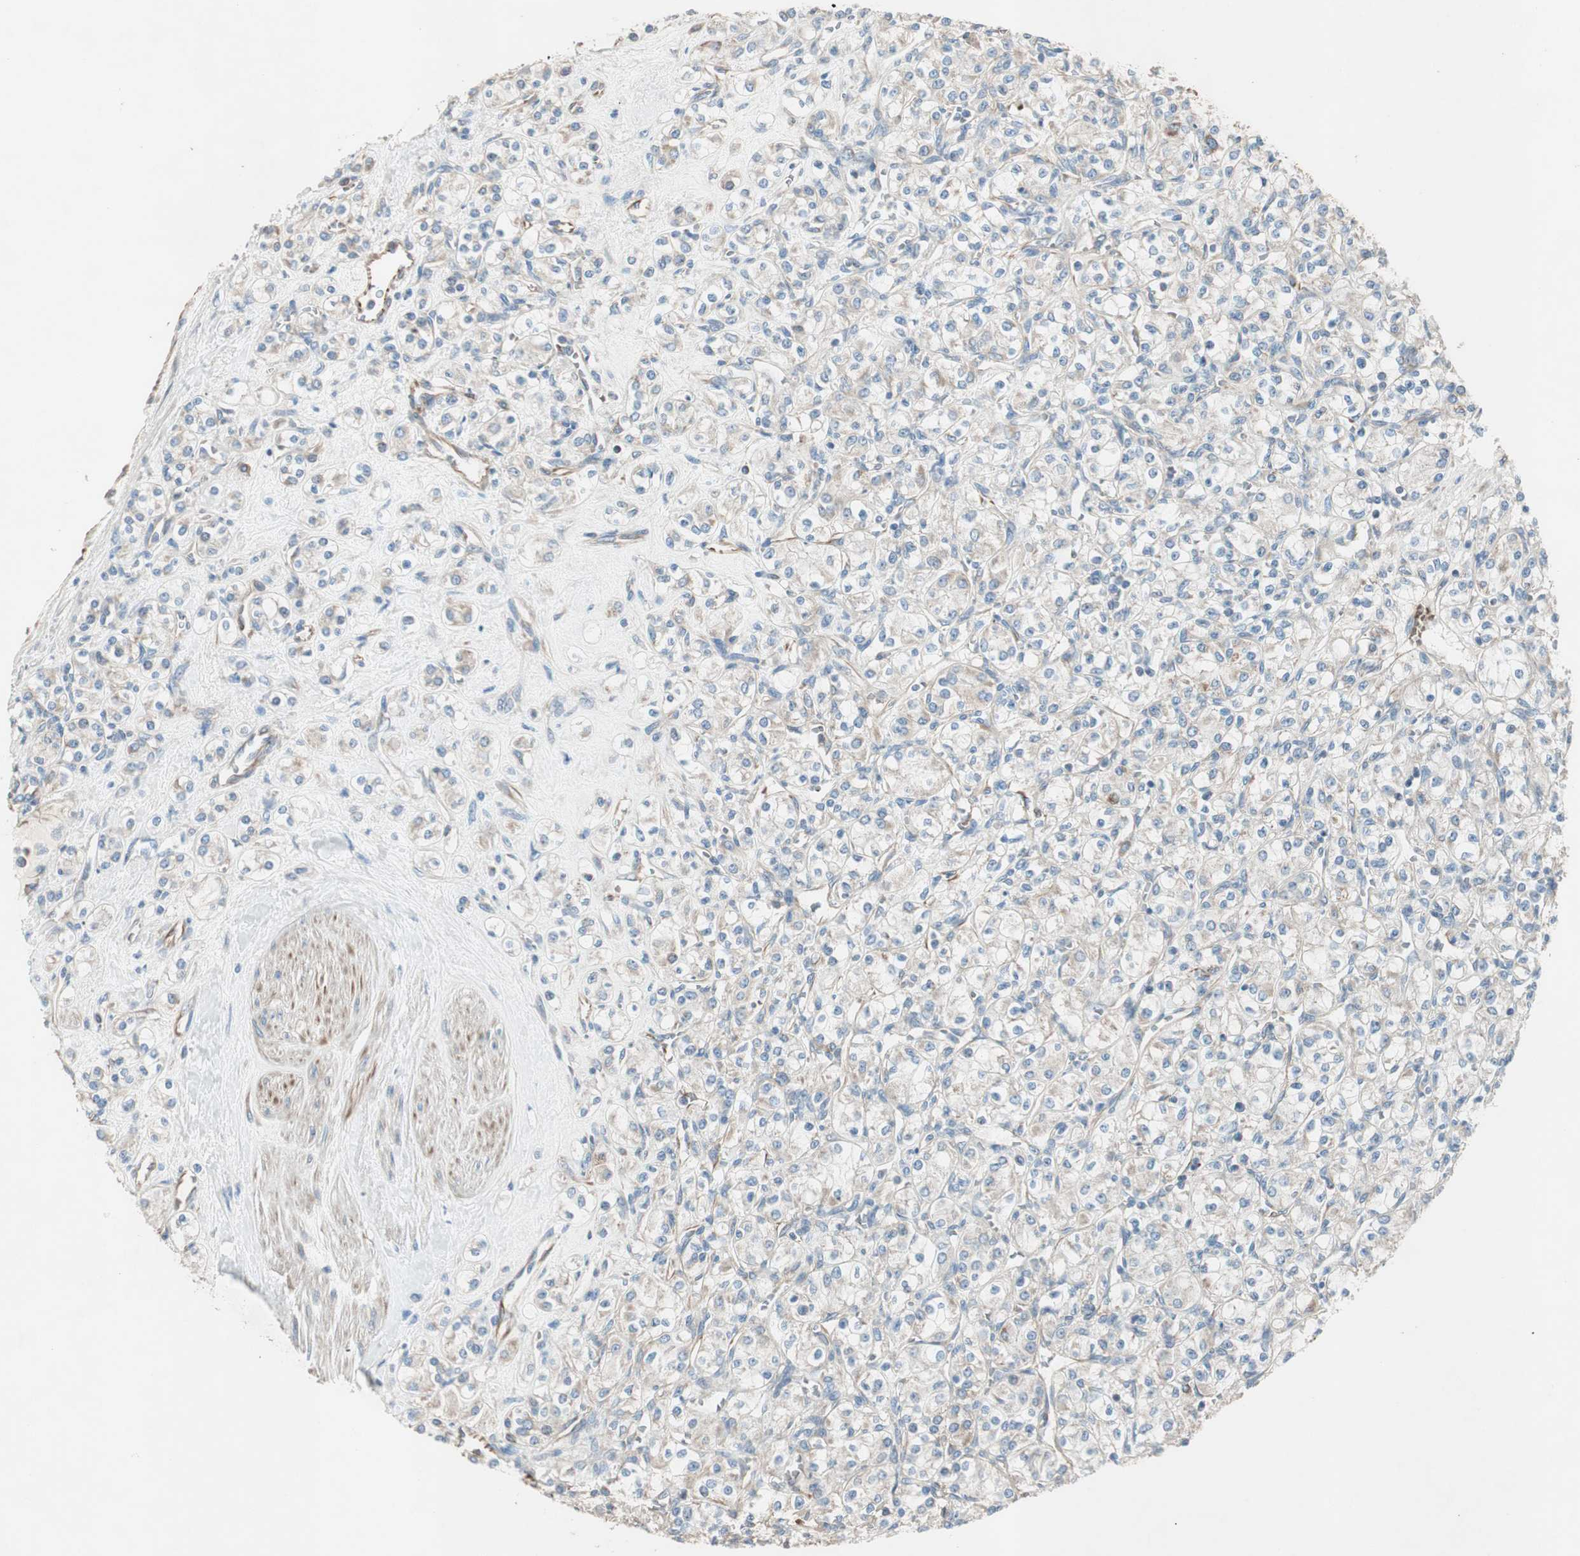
{"staining": {"intensity": "negative", "quantity": "none", "location": "none"}, "tissue": "renal cancer", "cell_type": "Tumor cells", "image_type": "cancer", "snomed": [{"axis": "morphology", "description": "Adenocarcinoma, NOS"}, {"axis": "topography", "description": "Kidney"}], "caption": "Adenocarcinoma (renal) stained for a protein using immunohistochemistry (IHC) exhibits no staining tumor cells.", "gene": "SRCIN1", "patient": {"sex": "male", "age": 77}}